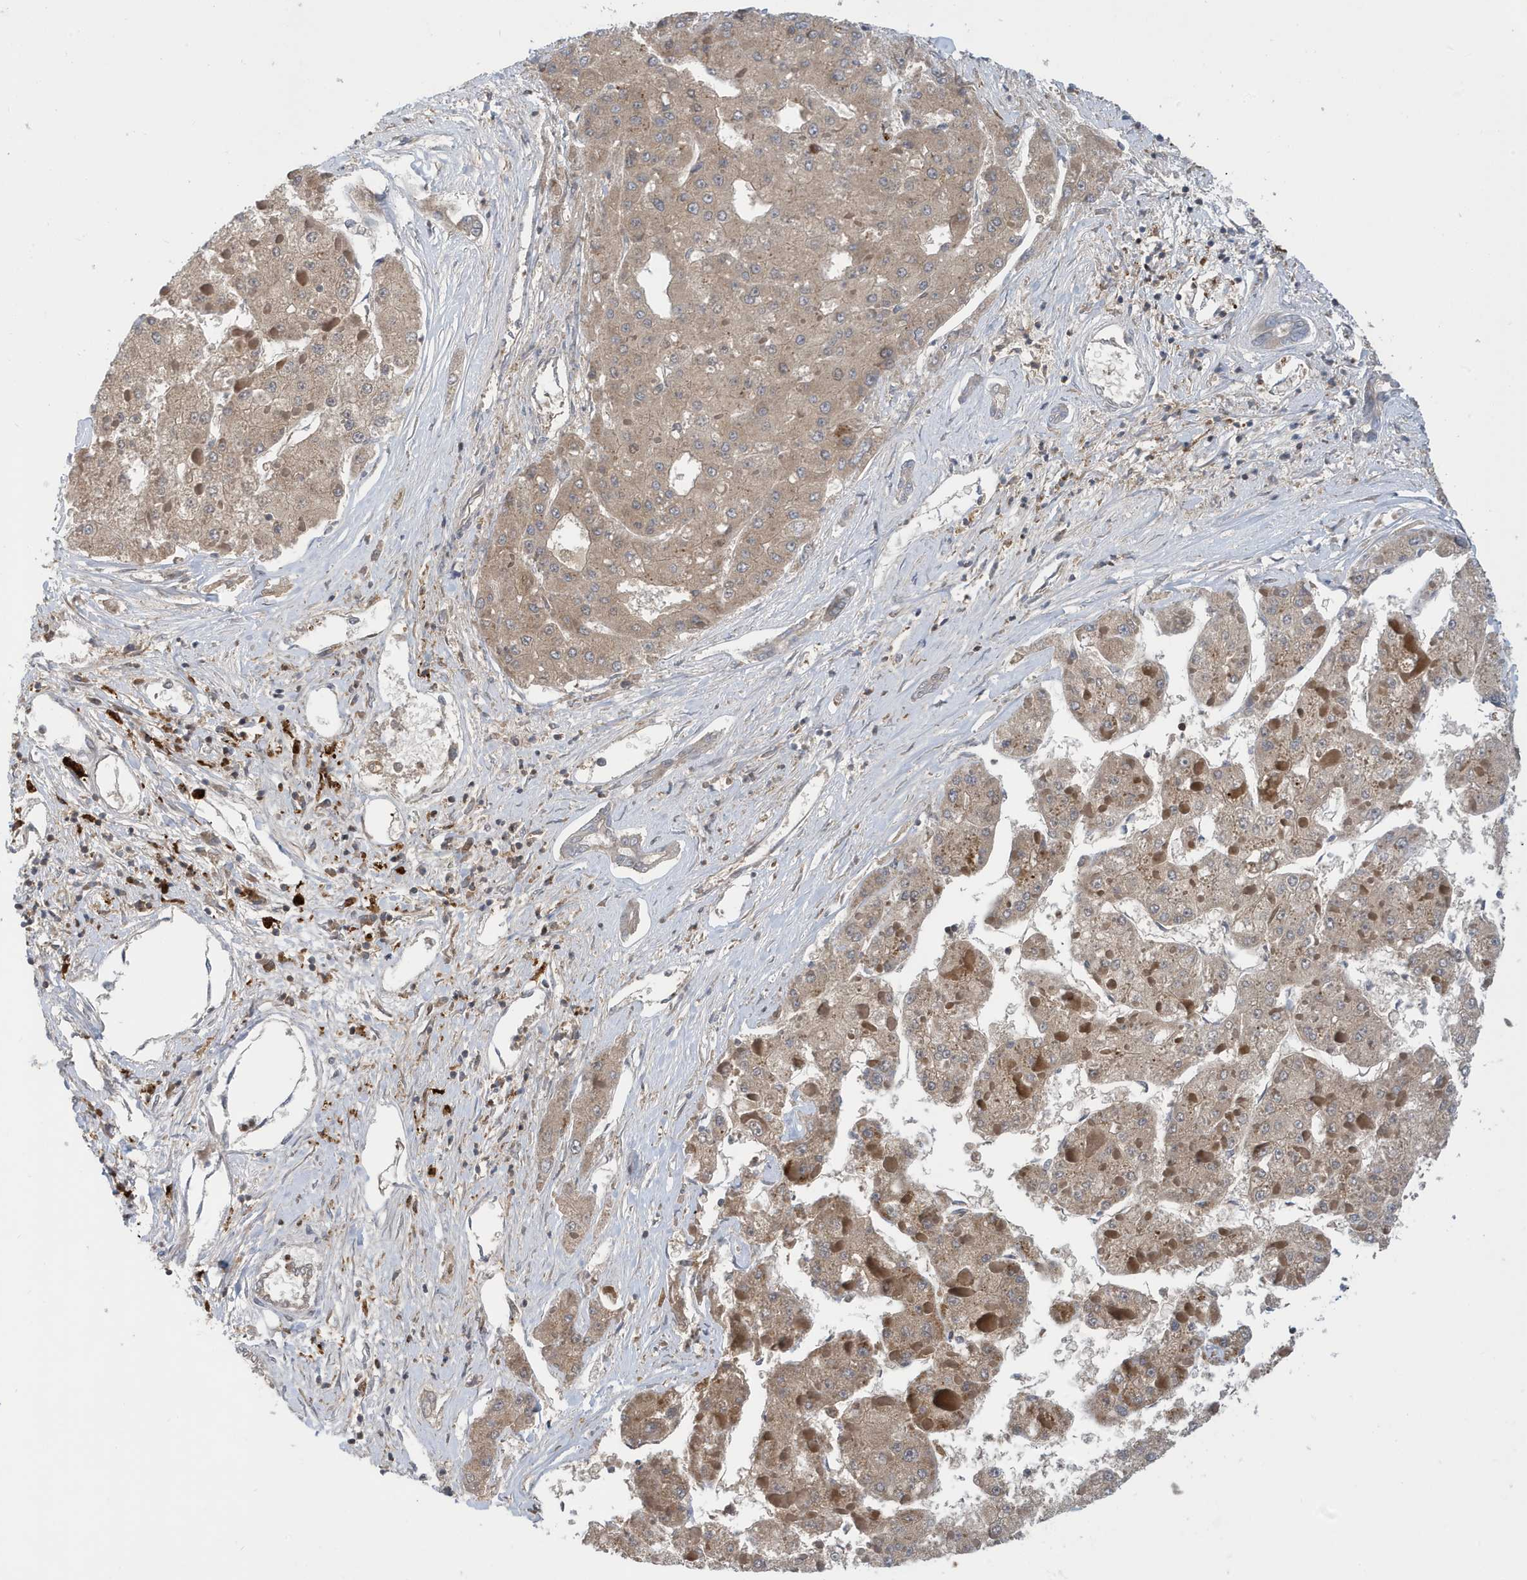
{"staining": {"intensity": "negative", "quantity": "none", "location": "none"}, "tissue": "liver cancer", "cell_type": "Tumor cells", "image_type": "cancer", "snomed": [{"axis": "morphology", "description": "Carcinoma, Hepatocellular, NOS"}, {"axis": "topography", "description": "Liver"}], "caption": "The immunohistochemistry micrograph has no significant staining in tumor cells of liver cancer tissue.", "gene": "NSUN3", "patient": {"sex": "female", "age": 73}}